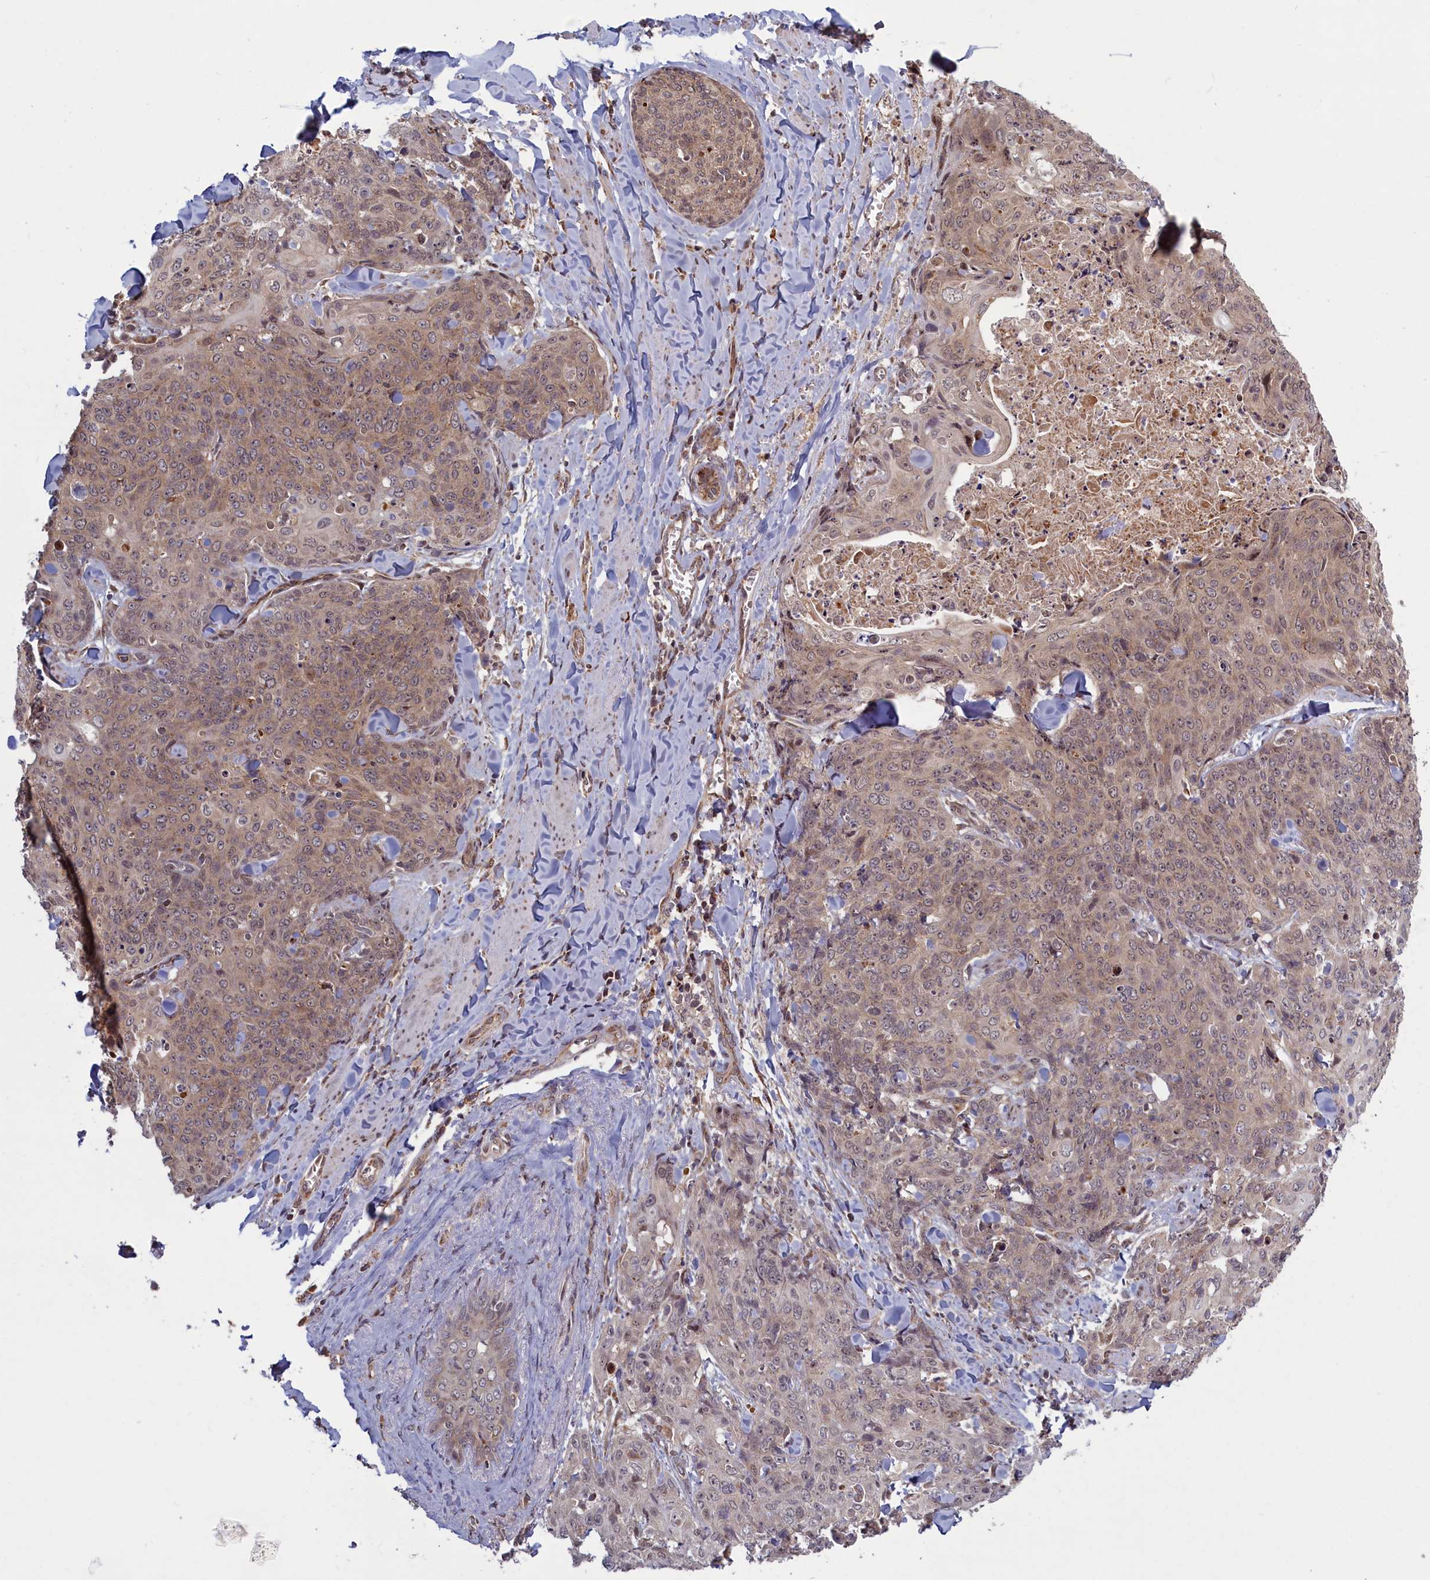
{"staining": {"intensity": "weak", "quantity": ">75%", "location": "cytoplasmic/membranous"}, "tissue": "skin cancer", "cell_type": "Tumor cells", "image_type": "cancer", "snomed": [{"axis": "morphology", "description": "Squamous cell carcinoma, NOS"}, {"axis": "topography", "description": "Skin"}, {"axis": "topography", "description": "Vulva"}], "caption": "A high-resolution micrograph shows immunohistochemistry (IHC) staining of skin squamous cell carcinoma, which displays weak cytoplasmic/membranous positivity in about >75% of tumor cells.", "gene": "PLA2G10", "patient": {"sex": "female", "age": 85}}